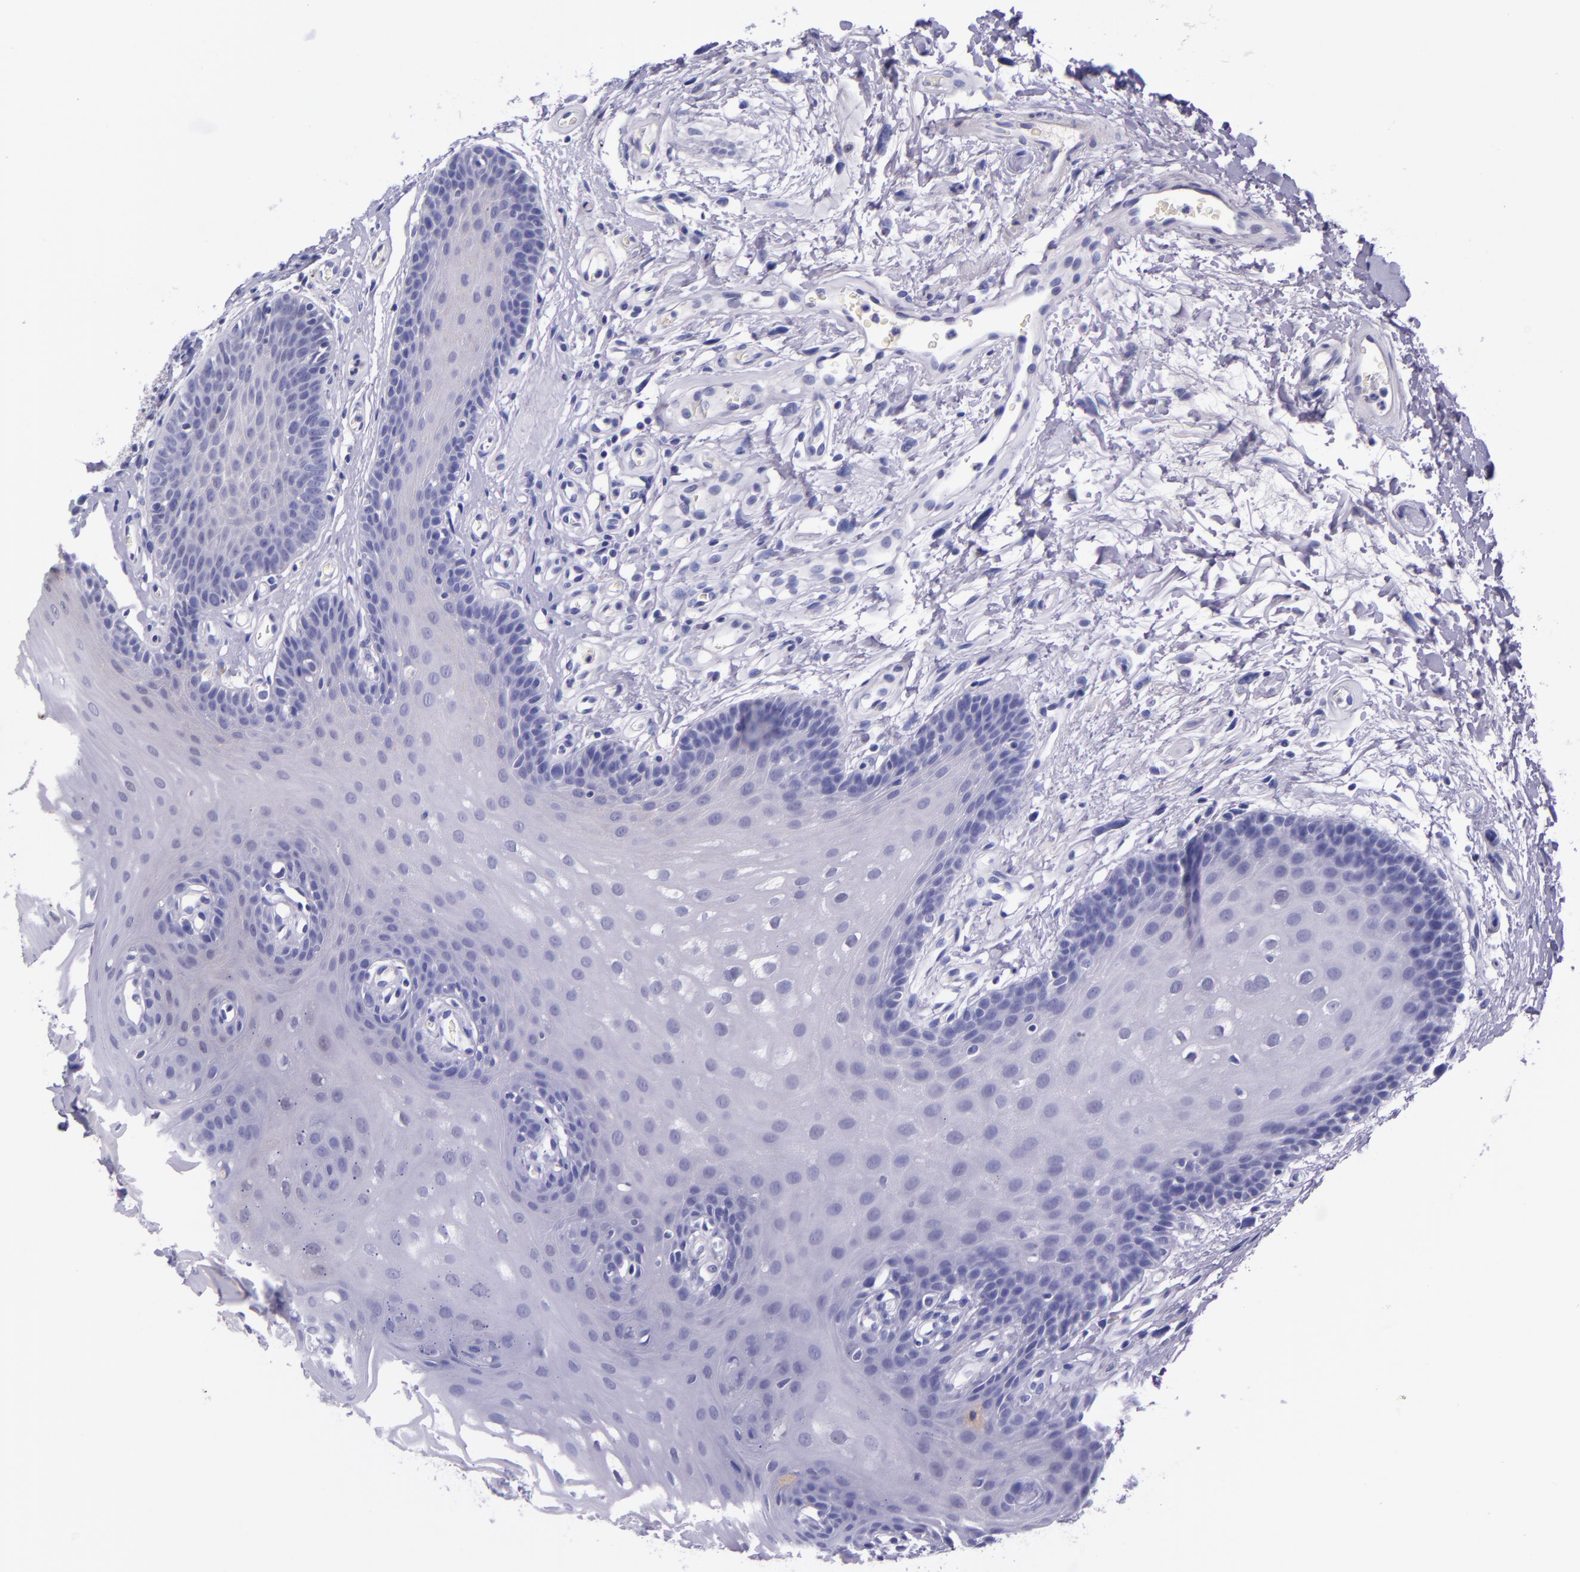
{"staining": {"intensity": "negative", "quantity": "none", "location": "none"}, "tissue": "oral mucosa", "cell_type": "Squamous epithelial cells", "image_type": "normal", "snomed": [{"axis": "morphology", "description": "Normal tissue, NOS"}, {"axis": "topography", "description": "Oral tissue"}], "caption": "This photomicrograph is of normal oral mucosa stained with IHC to label a protein in brown with the nuclei are counter-stained blue. There is no positivity in squamous epithelial cells.", "gene": "KNG1", "patient": {"sex": "male", "age": 62}}